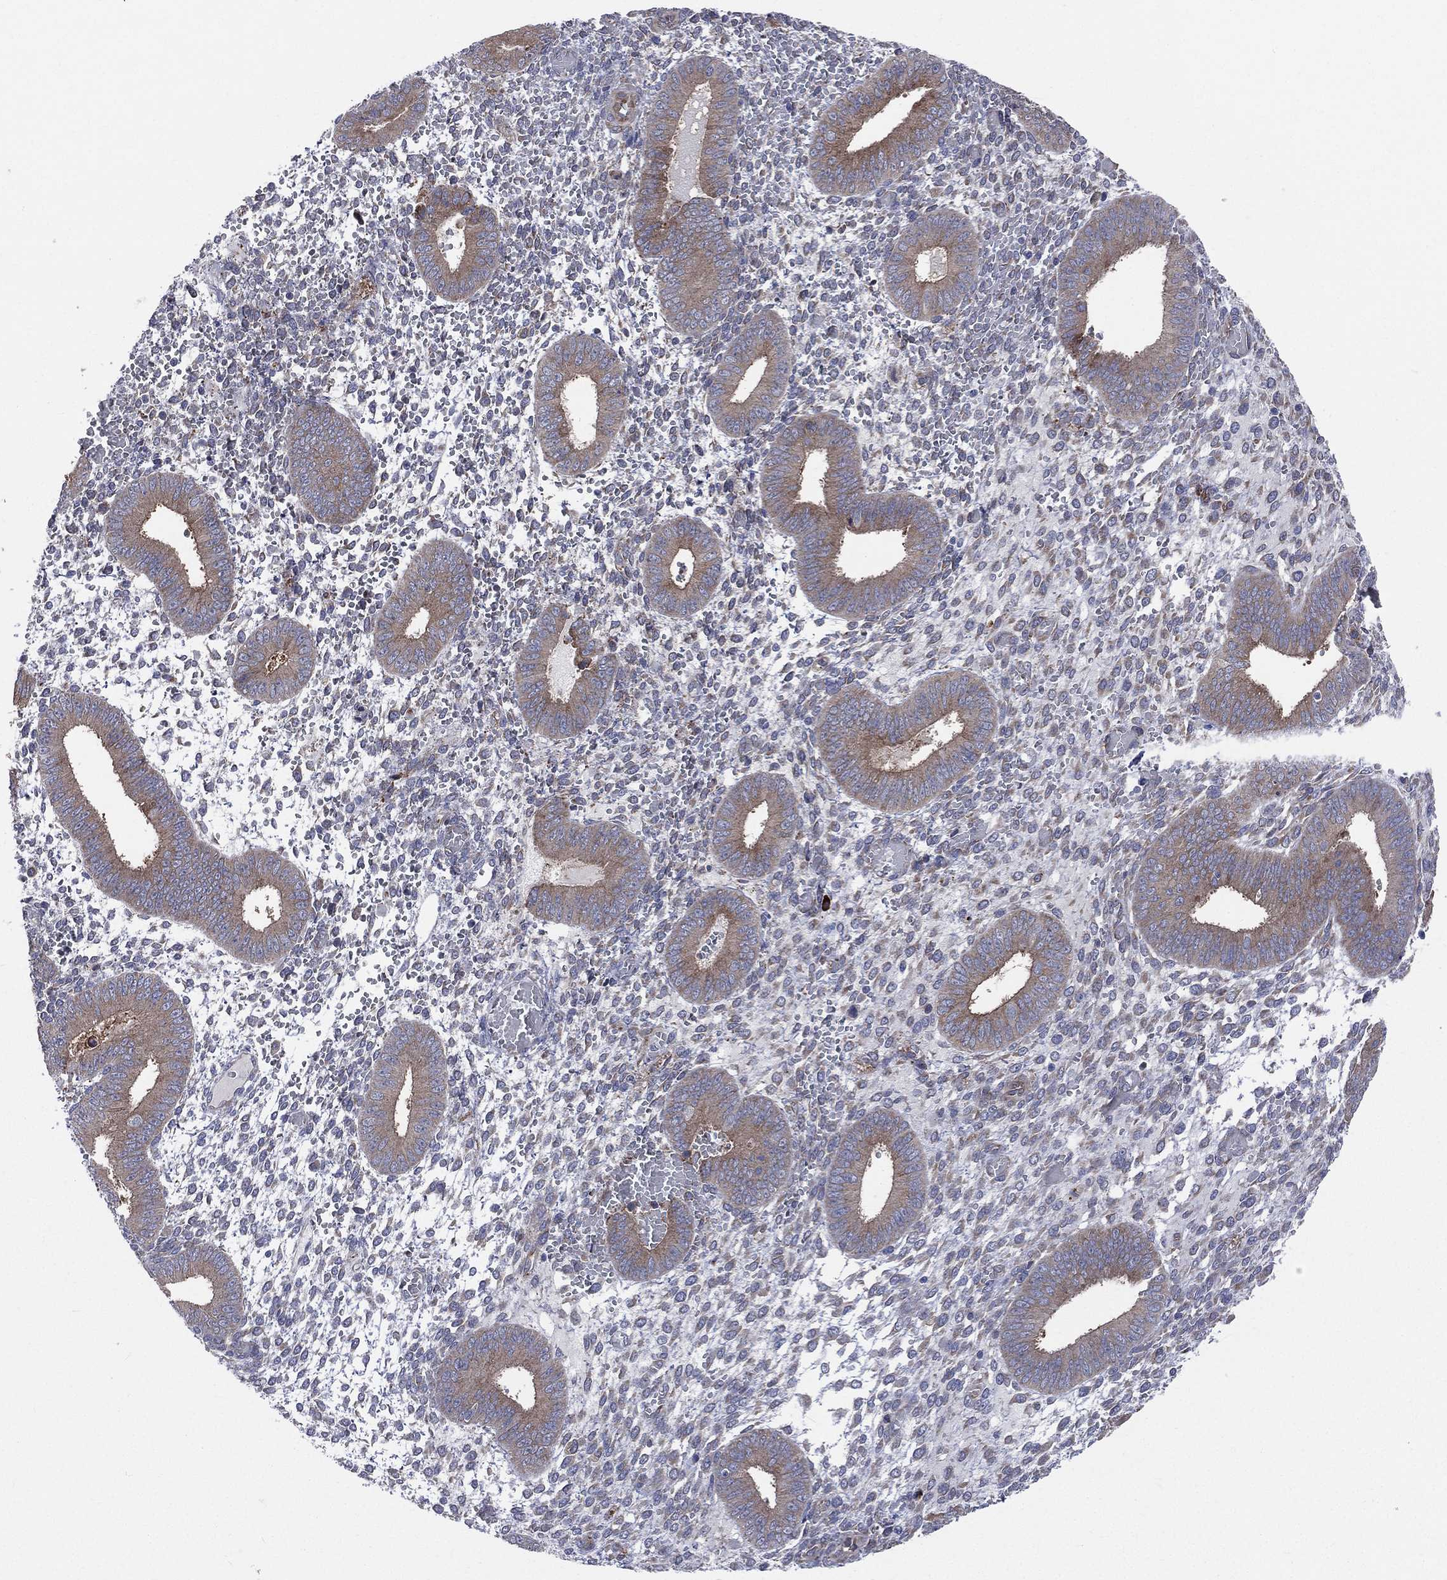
{"staining": {"intensity": "negative", "quantity": "none", "location": "none"}, "tissue": "endometrium", "cell_type": "Cells in endometrial stroma", "image_type": "normal", "snomed": [{"axis": "morphology", "description": "Normal tissue, NOS"}, {"axis": "topography", "description": "Endometrium"}], "caption": "High magnification brightfield microscopy of unremarkable endometrium stained with DAB (3,3'-diaminobenzidine) (brown) and counterstained with hematoxylin (blue): cells in endometrial stroma show no significant staining. Nuclei are stained in blue.", "gene": "CCDC159", "patient": {"sex": "female", "age": 42}}